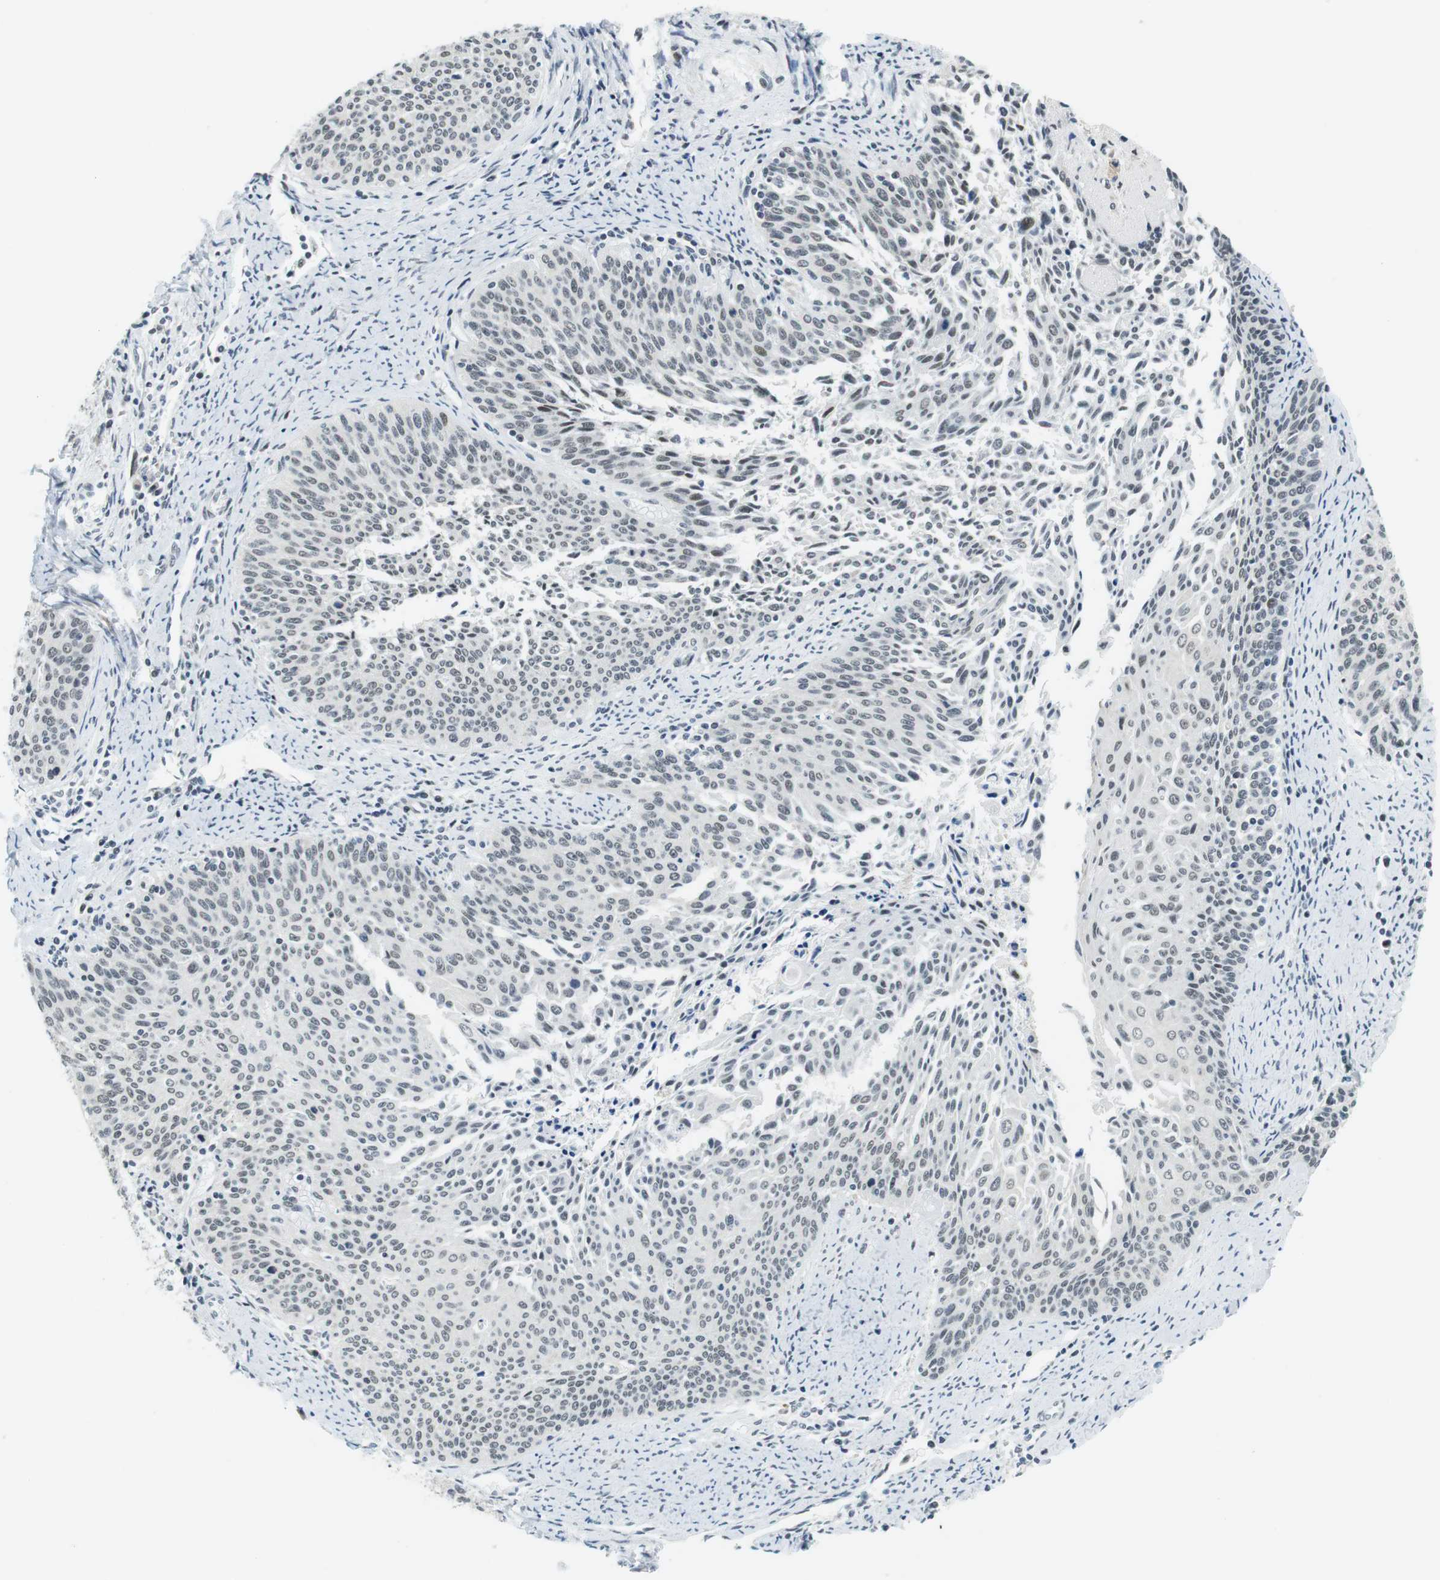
{"staining": {"intensity": "weak", "quantity": "<25%", "location": "nuclear"}, "tissue": "cervical cancer", "cell_type": "Tumor cells", "image_type": "cancer", "snomed": [{"axis": "morphology", "description": "Squamous cell carcinoma, NOS"}, {"axis": "topography", "description": "Cervix"}], "caption": "An immunohistochemistry (IHC) image of squamous cell carcinoma (cervical) is shown. There is no staining in tumor cells of squamous cell carcinoma (cervical). Nuclei are stained in blue.", "gene": "RNF38", "patient": {"sex": "female", "age": 55}}